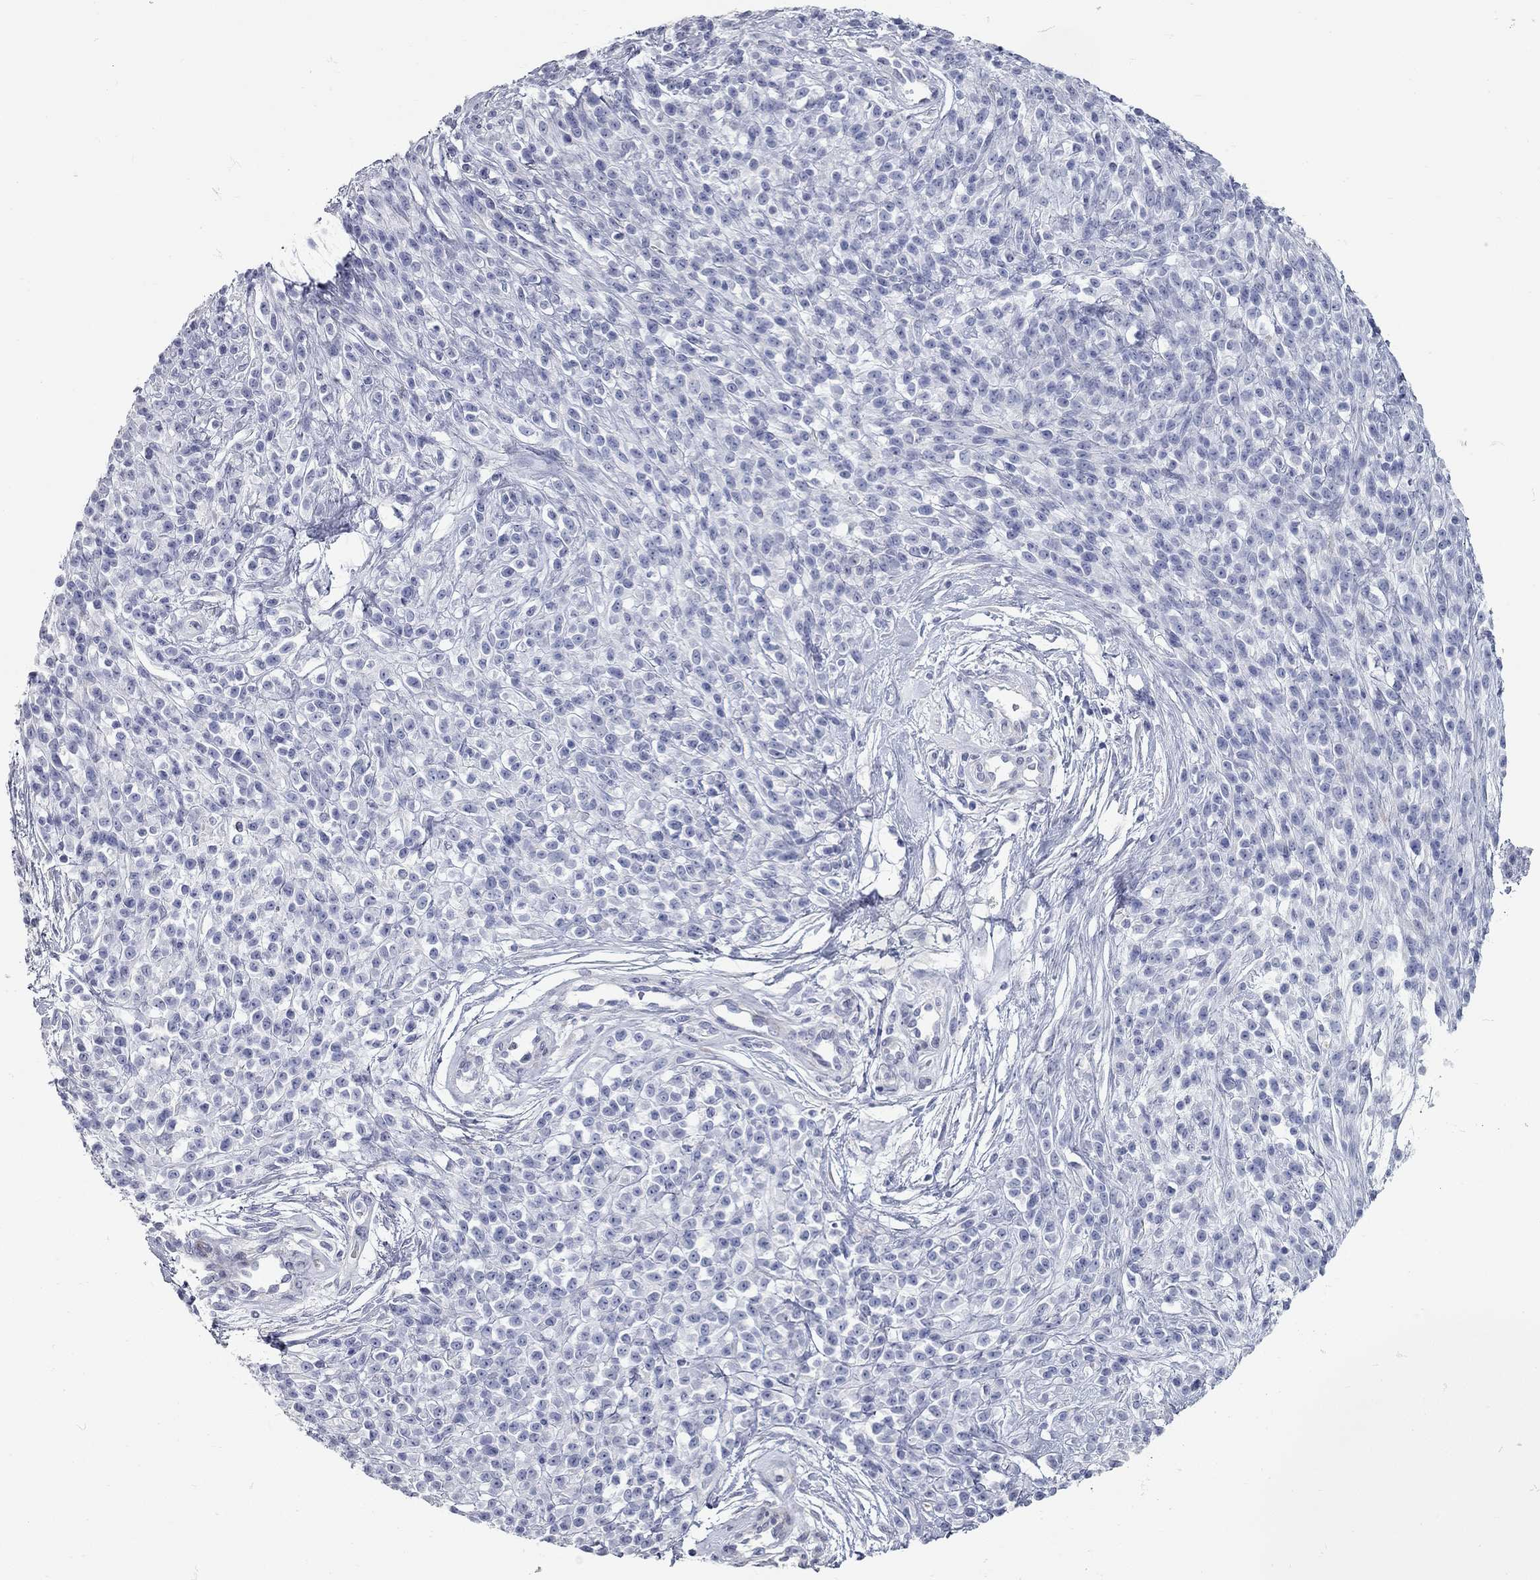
{"staining": {"intensity": "negative", "quantity": "none", "location": "none"}, "tissue": "melanoma", "cell_type": "Tumor cells", "image_type": "cancer", "snomed": [{"axis": "morphology", "description": "Malignant melanoma, NOS"}, {"axis": "topography", "description": "Skin"}, {"axis": "topography", "description": "Skin of trunk"}], "caption": "DAB (3,3'-diaminobenzidine) immunohistochemical staining of melanoma shows no significant staining in tumor cells.", "gene": "XAGE2", "patient": {"sex": "male", "age": 74}}